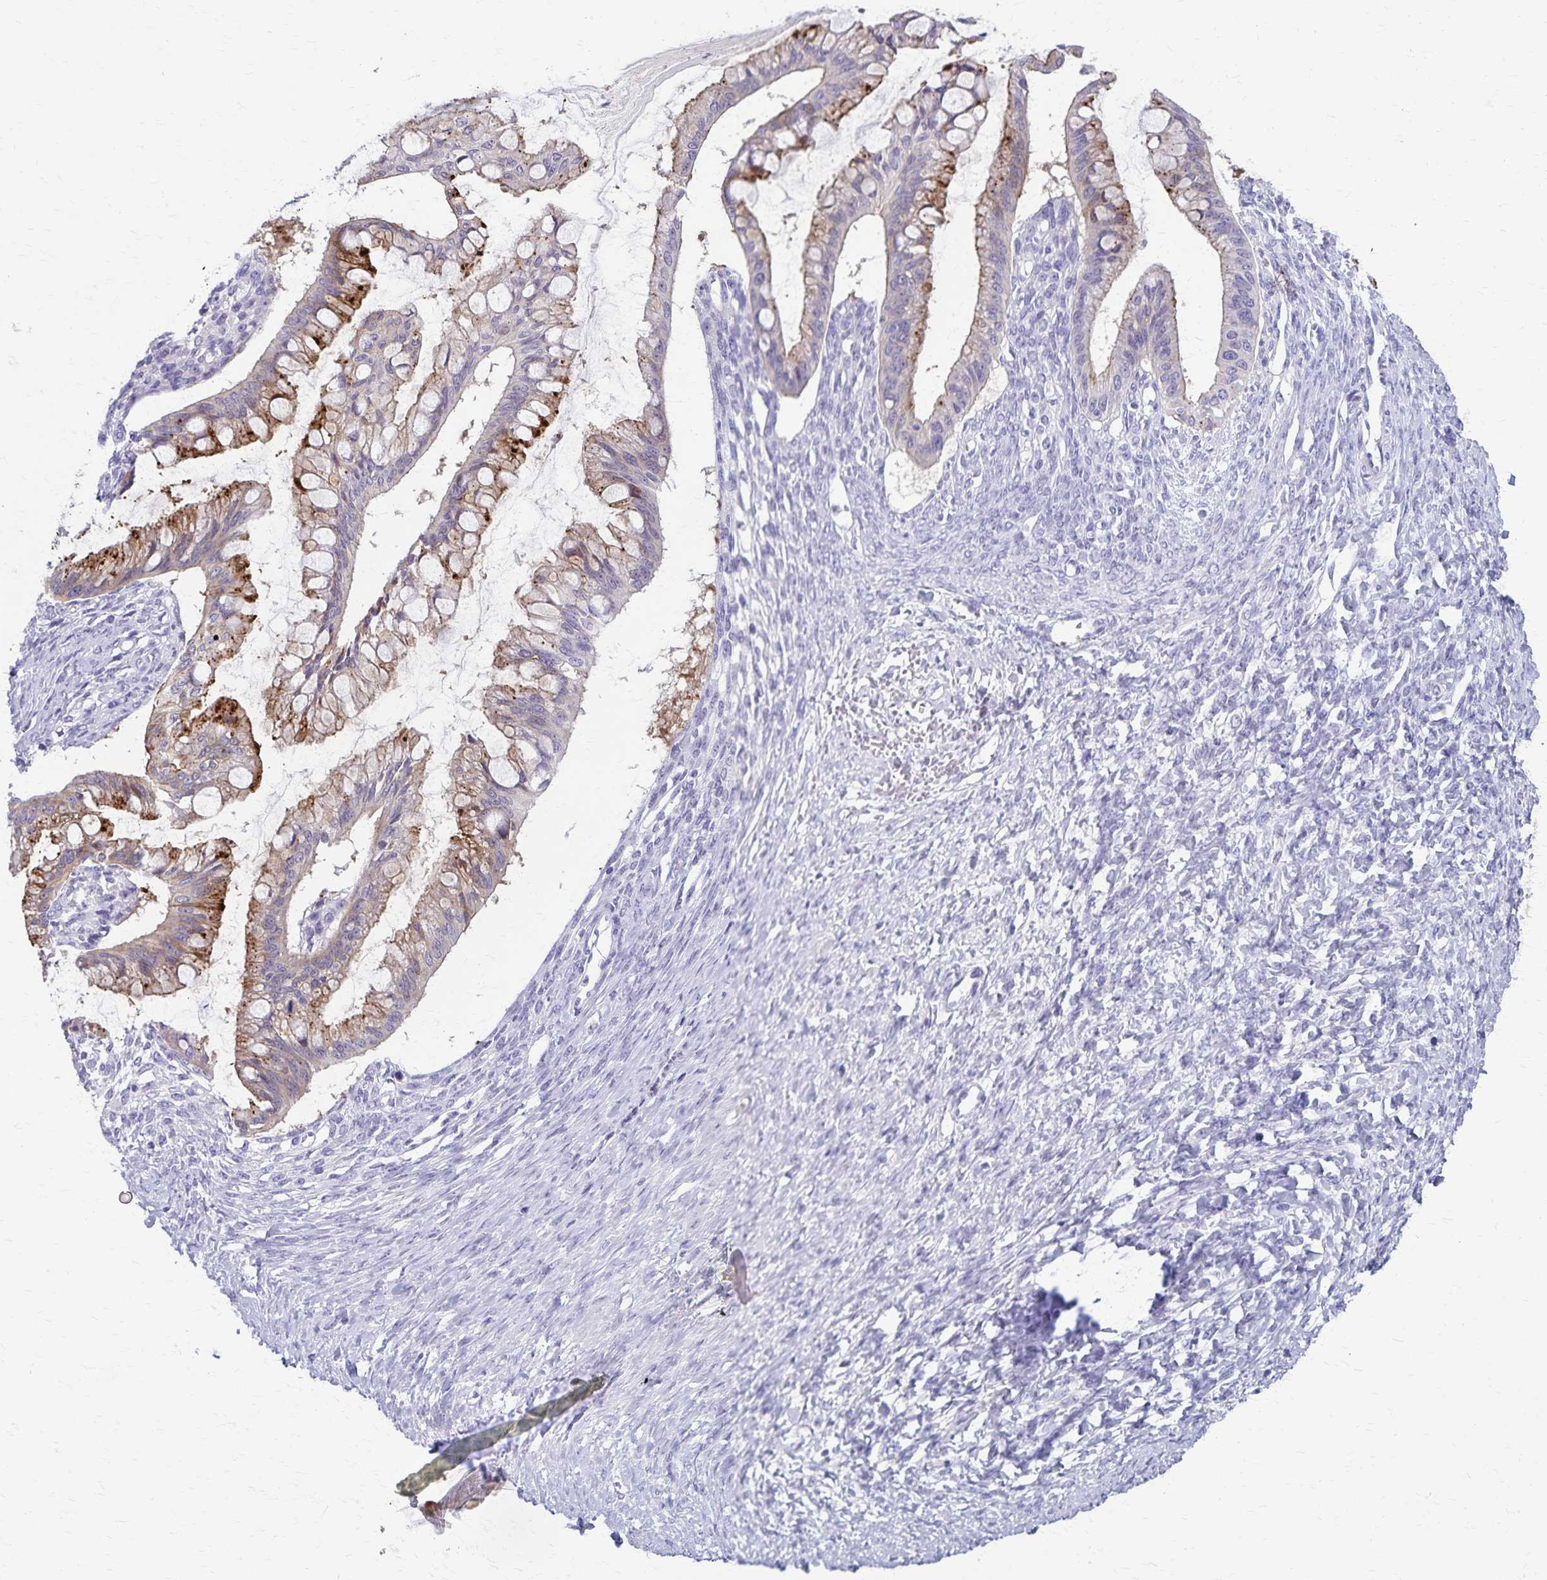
{"staining": {"intensity": "strong", "quantity": "<25%", "location": "cytoplasmic/membranous"}, "tissue": "ovarian cancer", "cell_type": "Tumor cells", "image_type": "cancer", "snomed": [{"axis": "morphology", "description": "Cystadenocarcinoma, mucinous, NOS"}, {"axis": "topography", "description": "Ovary"}], "caption": "A high-resolution photomicrograph shows IHC staining of ovarian mucinous cystadenocarcinoma, which exhibits strong cytoplasmic/membranous expression in about <25% of tumor cells. The staining was performed using DAB to visualize the protein expression in brown, while the nuclei were stained in blue with hematoxylin (Magnification: 20x).", "gene": "TMEM60", "patient": {"sex": "female", "age": 73}}